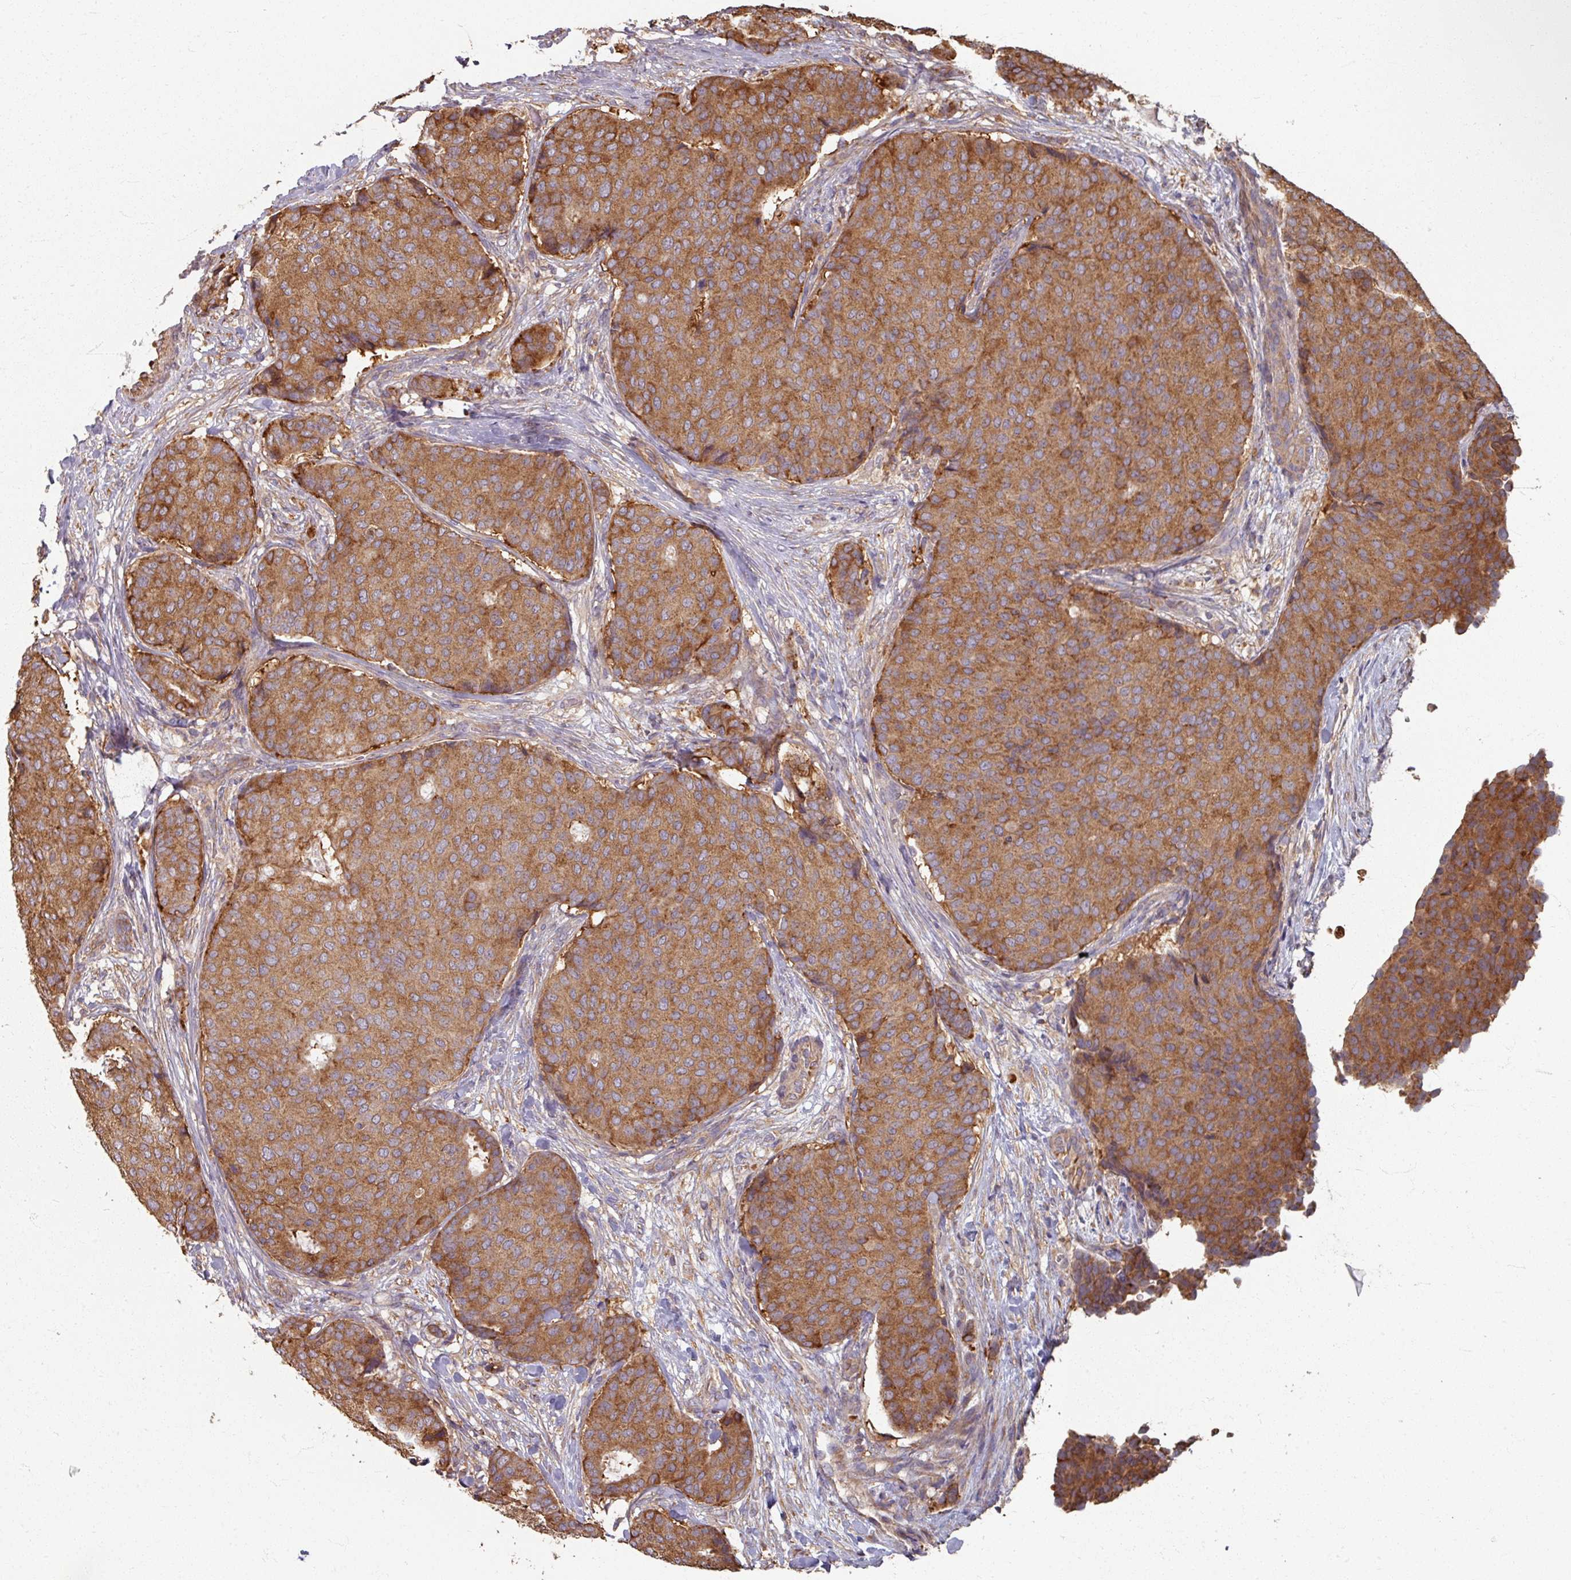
{"staining": {"intensity": "moderate", "quantity": ">75%", "location": "cytoplasmic/membranous"}, "tissue": "breast cancer", "cell_type": "Tumor cells", "image_type": "cancer", "snomed": [{"axis": "morphology", "description": "Duct carcinoma"}, {"axis": "topography", "description": "Breast"}], "caption": "Human breast infiltrating ductal carcinoma stained for a protein (brown) reveals moderate cytoplasmic/membranous positive staining in approximately >75% of tumor cells.", "gene": "CCDC68", "patient": {"sex": "female", "age": 75}}